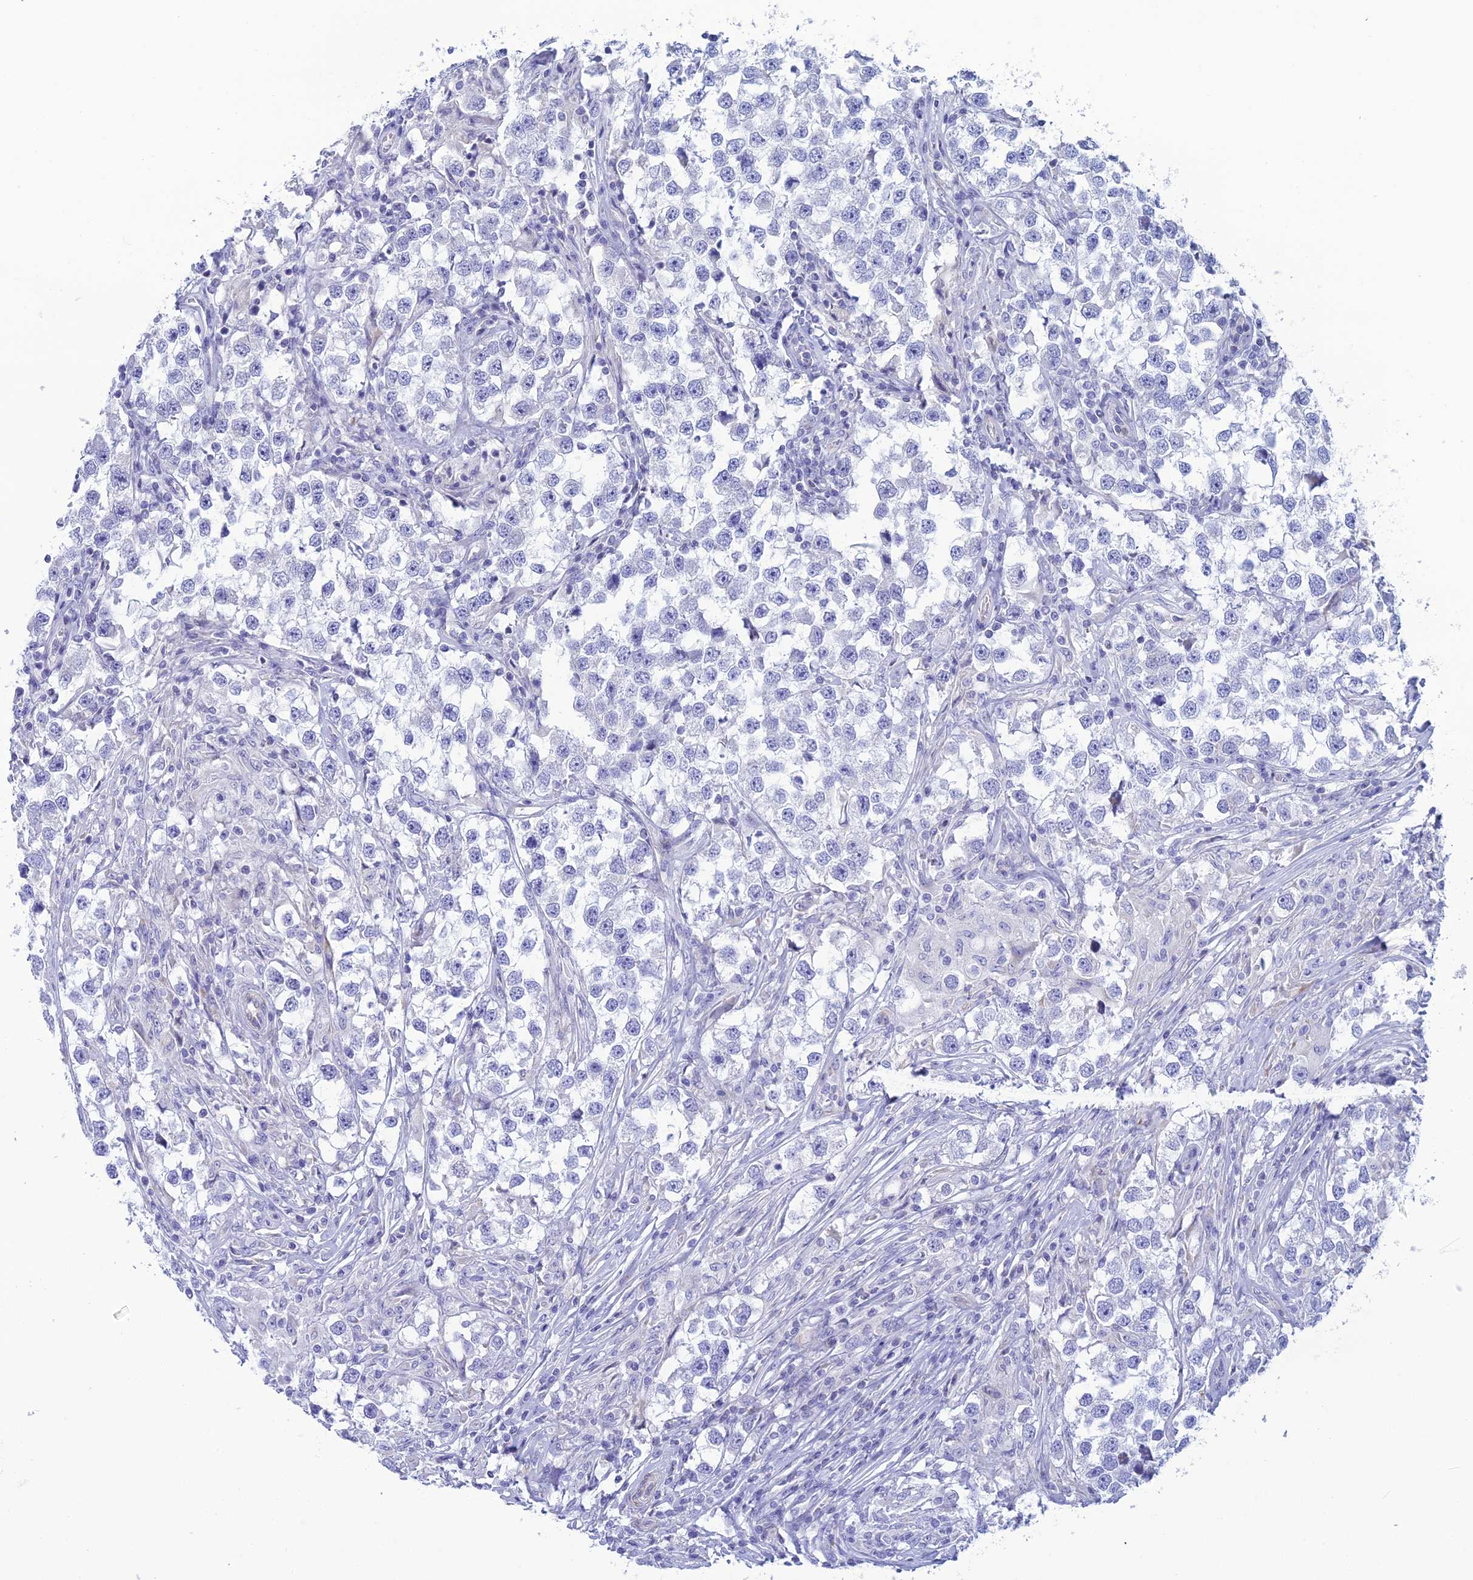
{"staining": {"intensity": "negative", "quantity": "none", "location": "none"}, "tissue": "testis cancer", "cell_type": "Tumor cells", "image_type": "cancer", "snomed": [{"axis": "morphology", "description": "Seminoma, NOS"}, {"axis": "topography", "description": "Testis"}], "caption": "Tumor cells show no significant protein staining in testis cancer (seminoma).", "gene": "POMGNT1", "patient": {"sex": "male", "age": 46}}